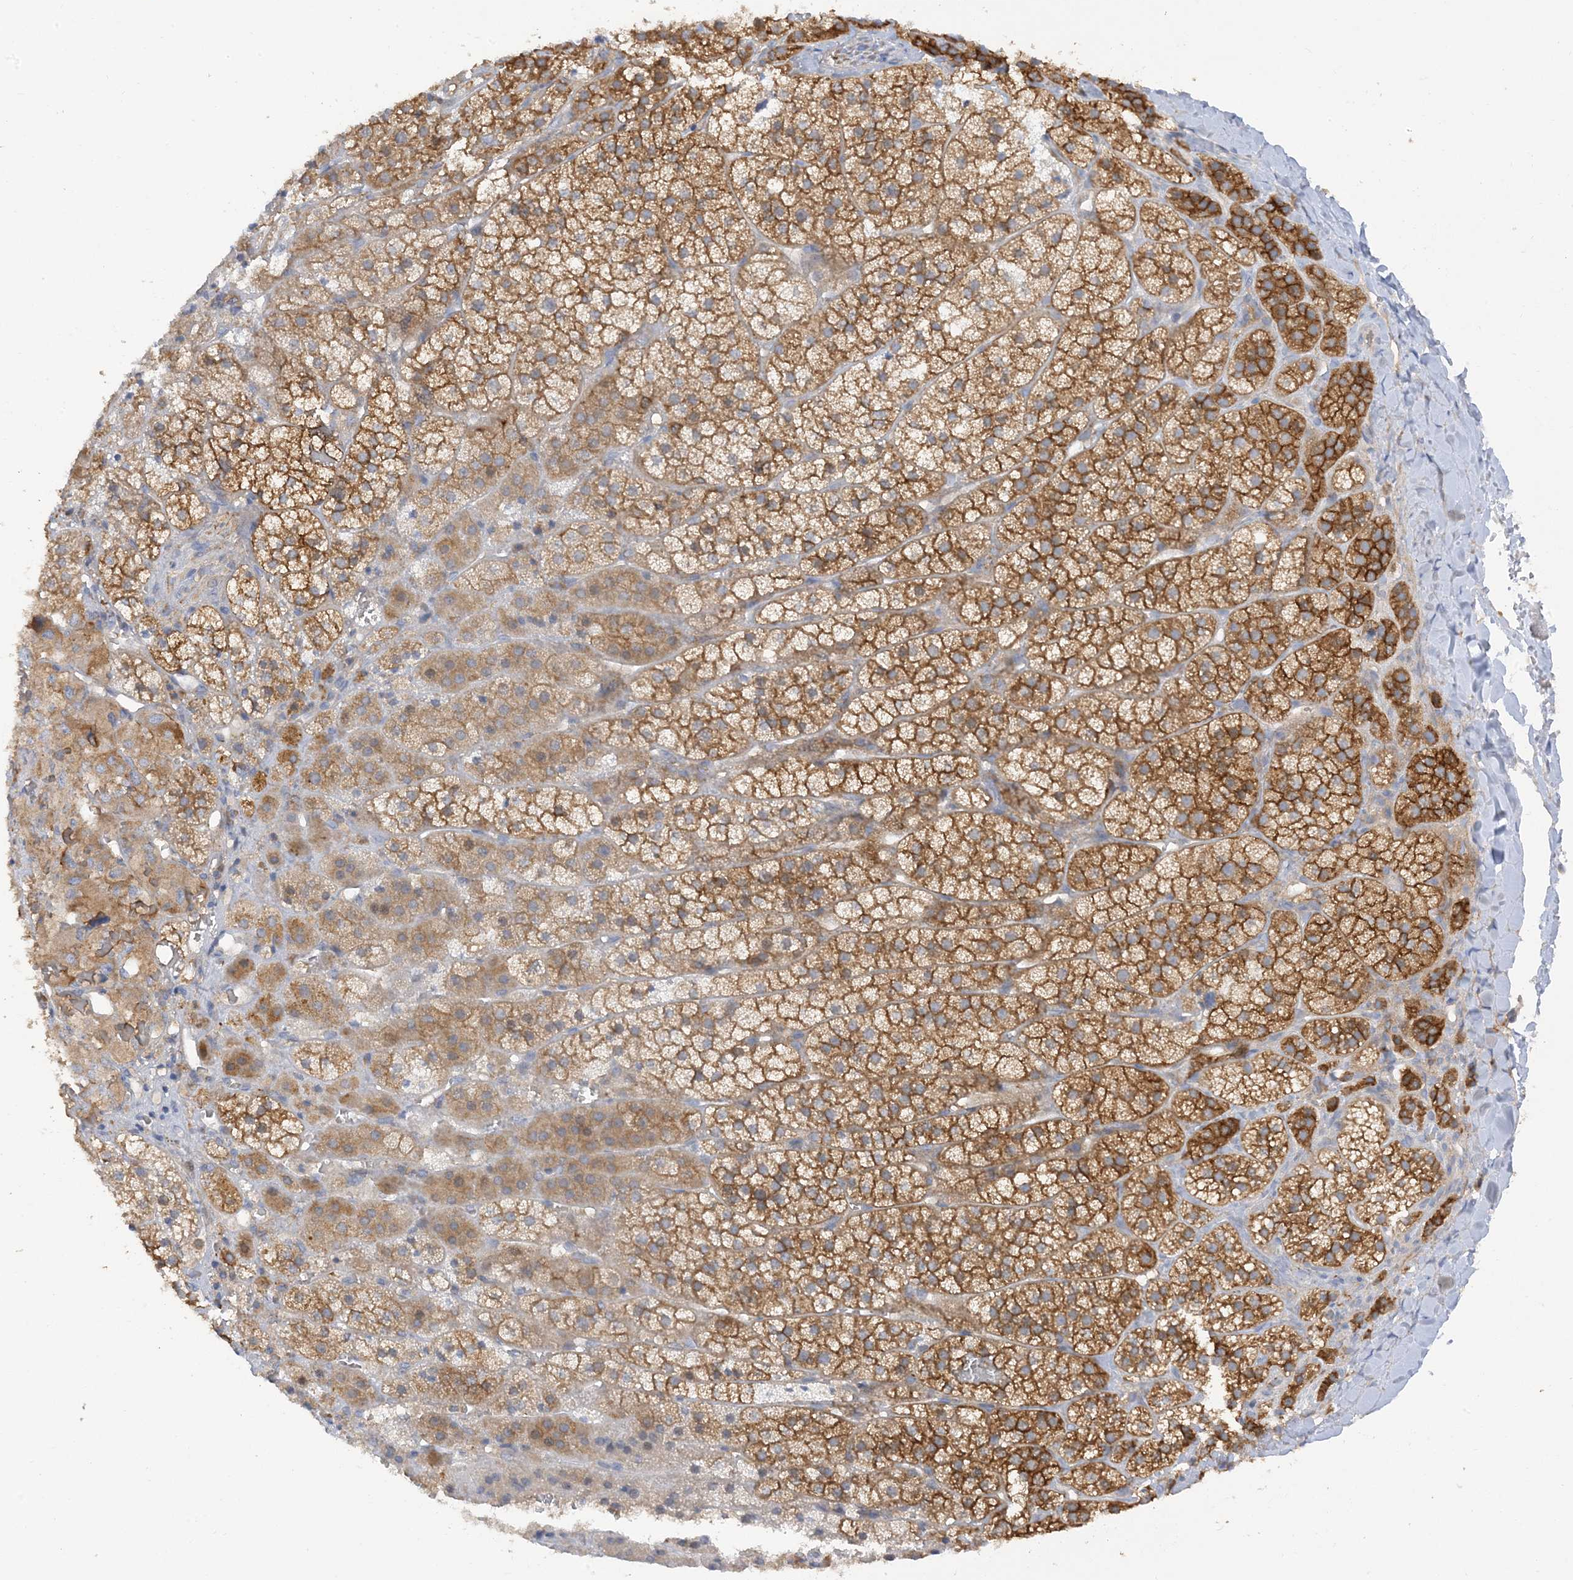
{"staining": {"intensity": "moderate", "quantity": ">75%", "location": "cytoplasmic/membranous"}, "tissue": "adrenal gland", "cell_type": "Glandular cells", "image_type": "normal", "snomed": [{"axis": "morphology", "description": "Normal tissue, NOS"}, {"axis": "topography", "description": "Adrenal gland"}], "caption": "Immunohistochemical staining of benign adrenal gland shows moderate cytoplasmic/membranous protein expression in about >75% of glandular cells. The staining was performed using DAB, with brown indicating positive protein expression. Nuclei are stained blue with hematoxylin.", "gene": "PHACTR2", "patient": {"sex": "female", "age": 44}}